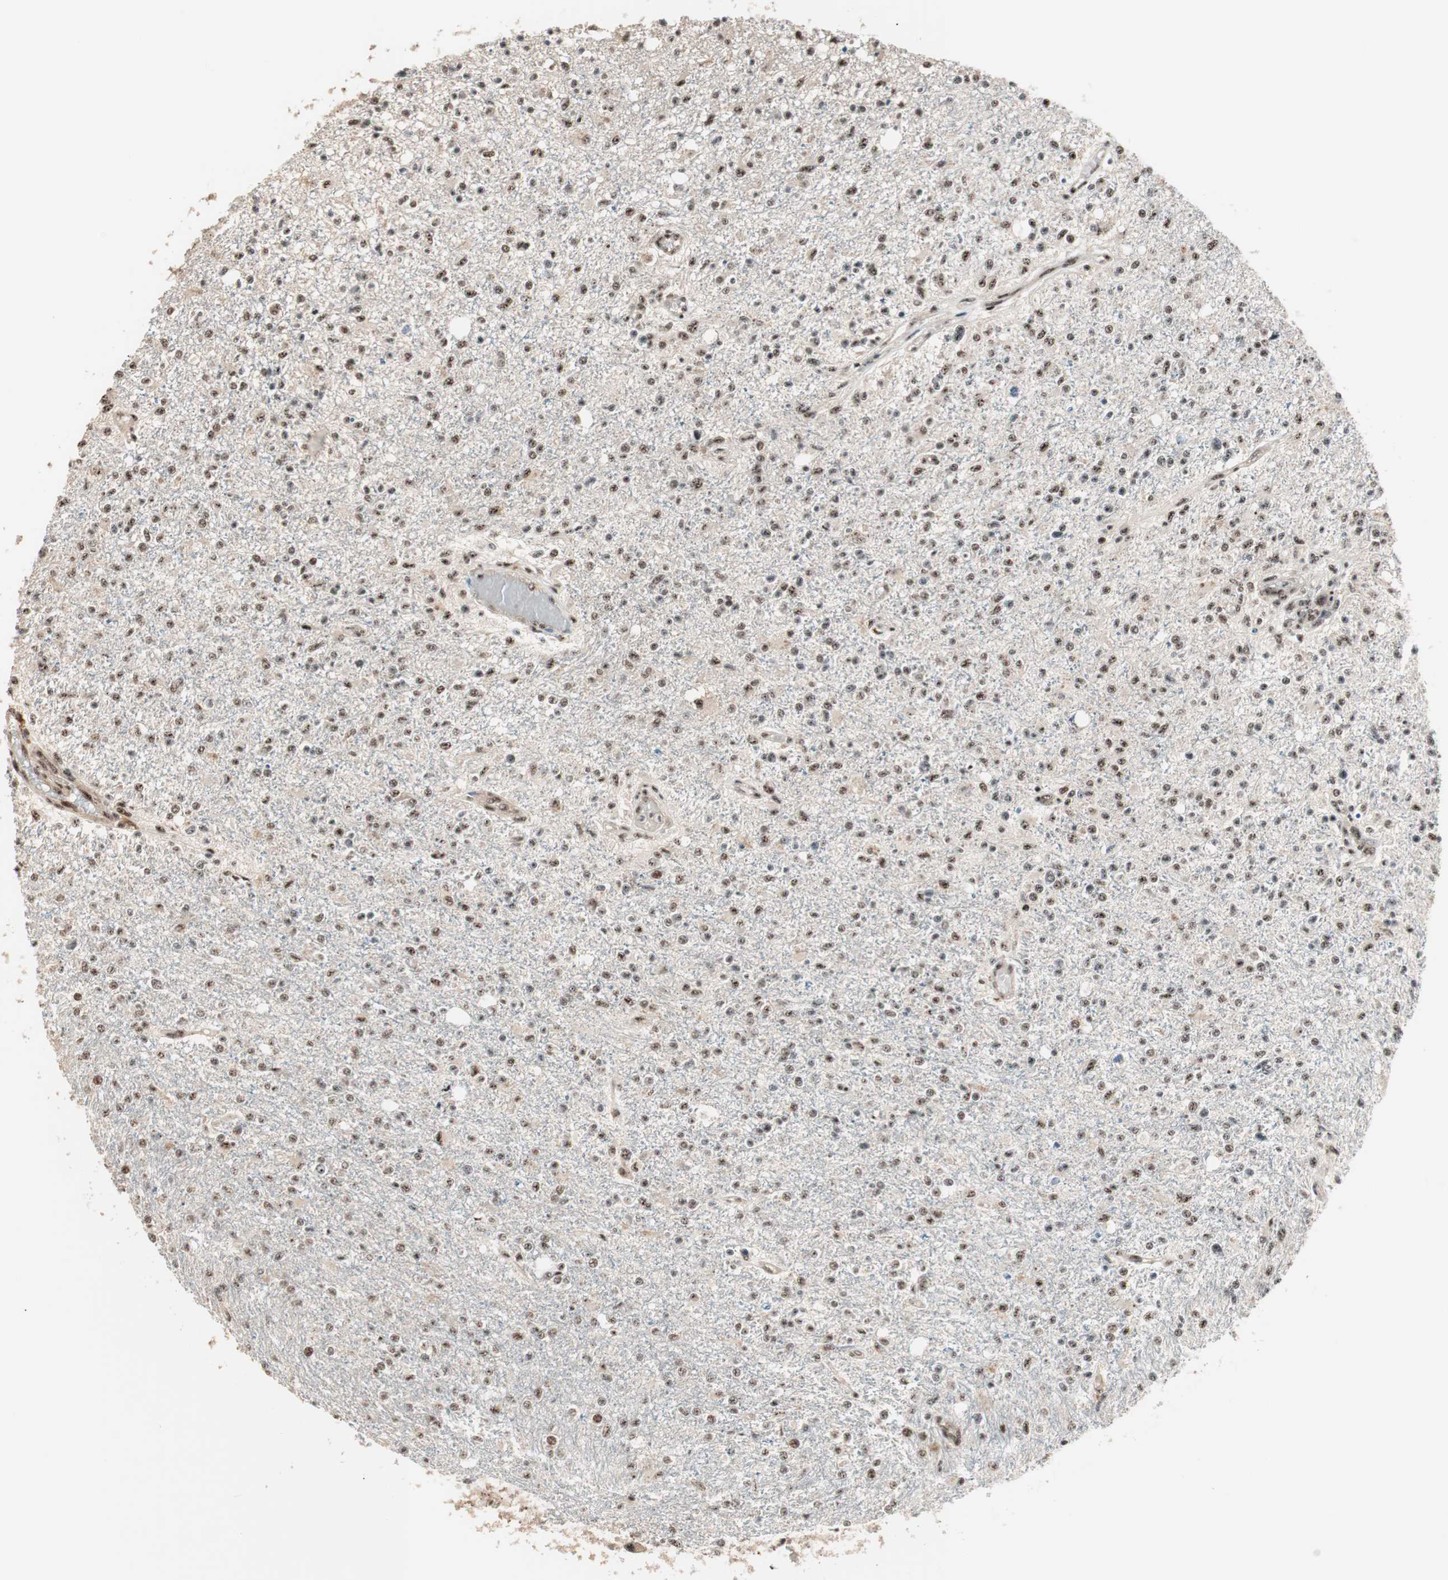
{"staining": {"intensity": "moderate", "quantity": ">75%", "location": "nuclear"}, "tissue": "glioma", "cell_type": "Tumor cells", "image_type": "cancer", "snomed": [{"axis": "morphology", "description": "Glioma, malignant, High grade"}, {"axis": "topography", "description": "Cerebral cortex"}], "caption": "Malignant glioma (high-grade) stained with DAB immunohistochemistry (IHC) displays medium levels of moderate nuclear expression in about >75% of tumor cells.", "gene": "NR5A2", "patient": {"sex": "male", "age": 76}}